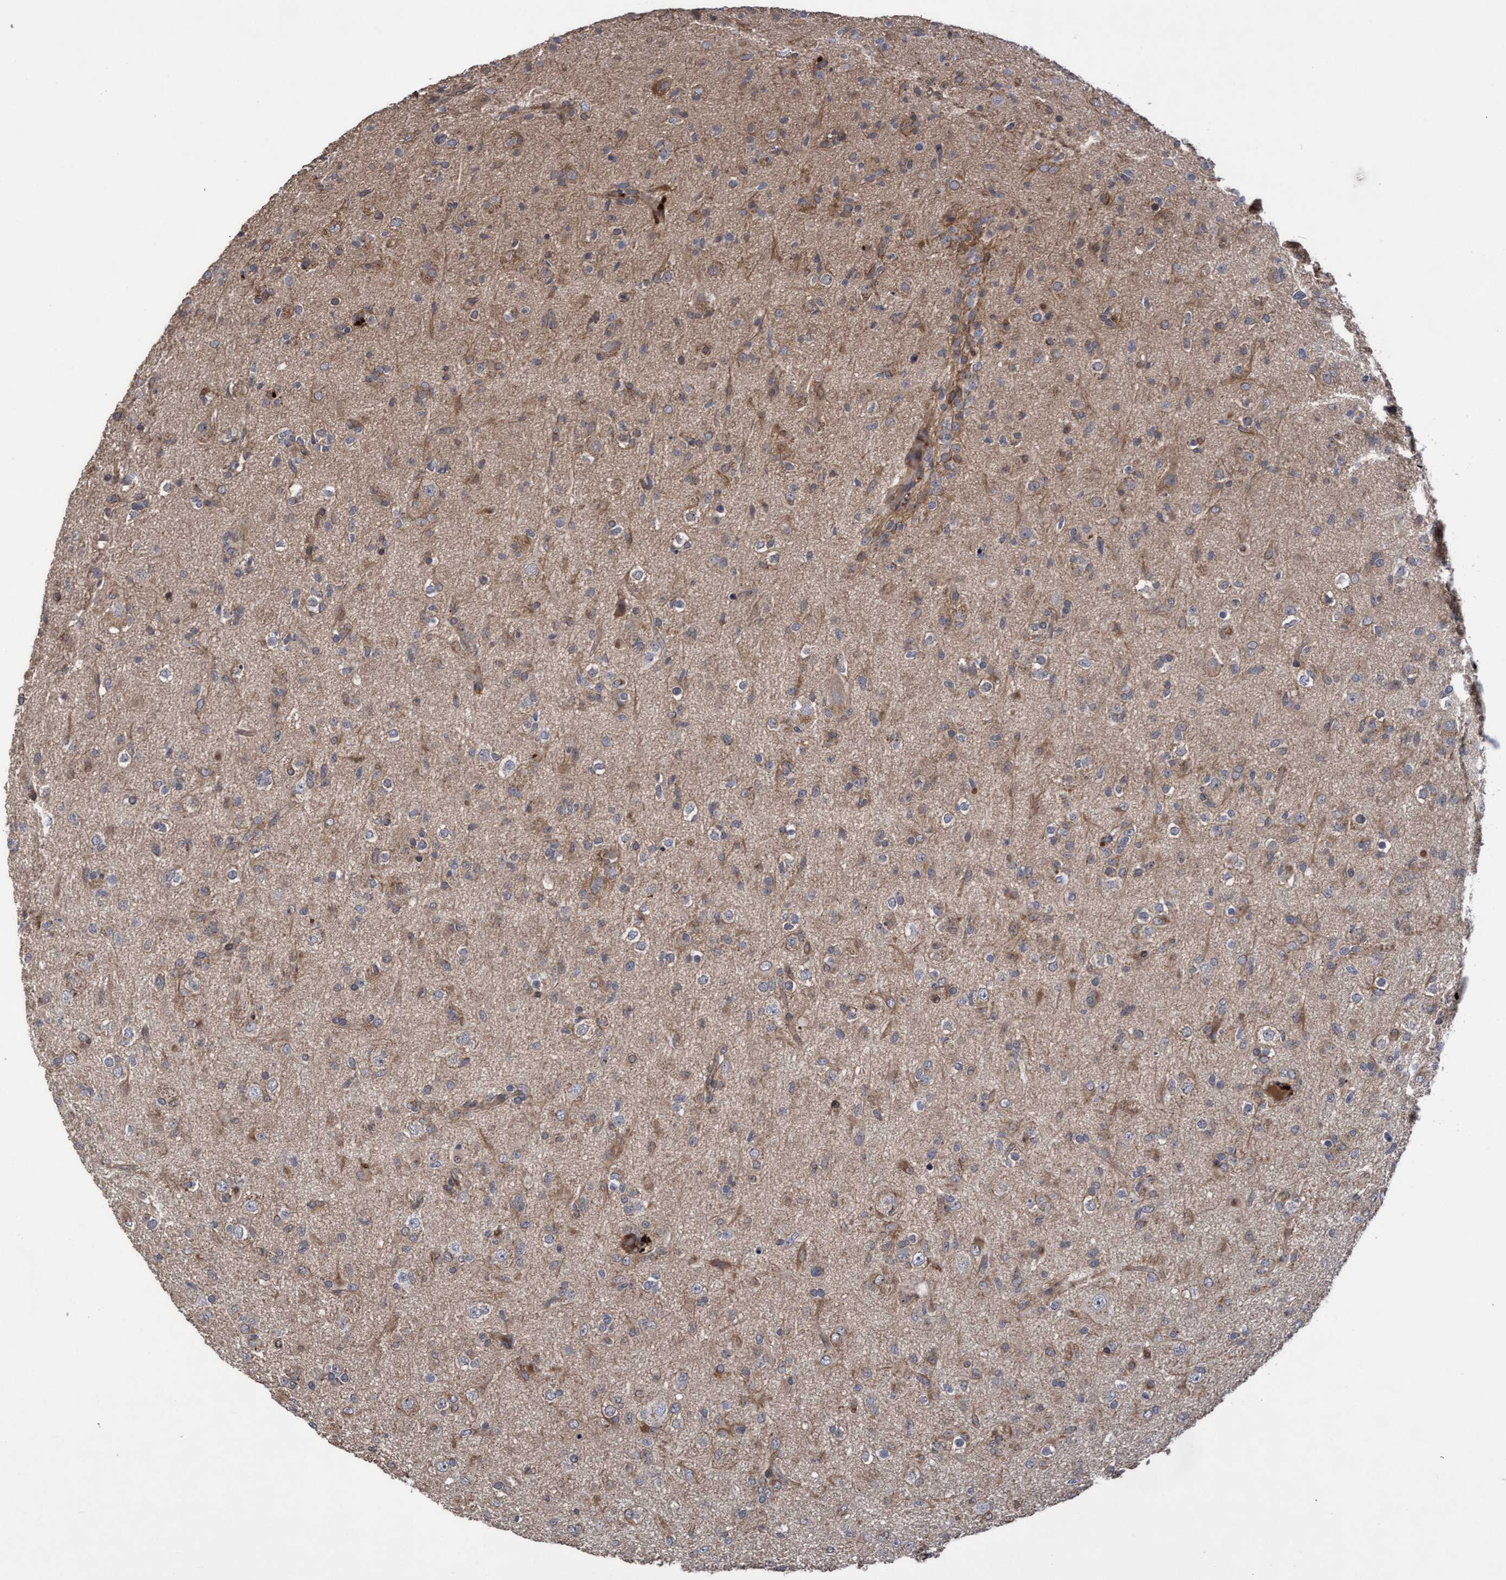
{"staining": {"intensity": "moderate", "quantity": "<25%", "location": "cytoplasmic/membranous"}, "tissue": "glioma", "cell_type": "Tumor cells", "image_type": "cancer", "snomed": [{"axis": "morphology", "description": "Glioma, malignant, Low grade"}, {"axis": "topography", "description": "Brain"}], "caption": "A micrograph of glioma stained for a protein reveals moderate cytoplasmic/membranous brown staining in tumor cells. (brown staining indicates protein expression, while blue staining denotes nuclei).", "gene": "COBL", "patient": {"sex": "male", "age": 65}}